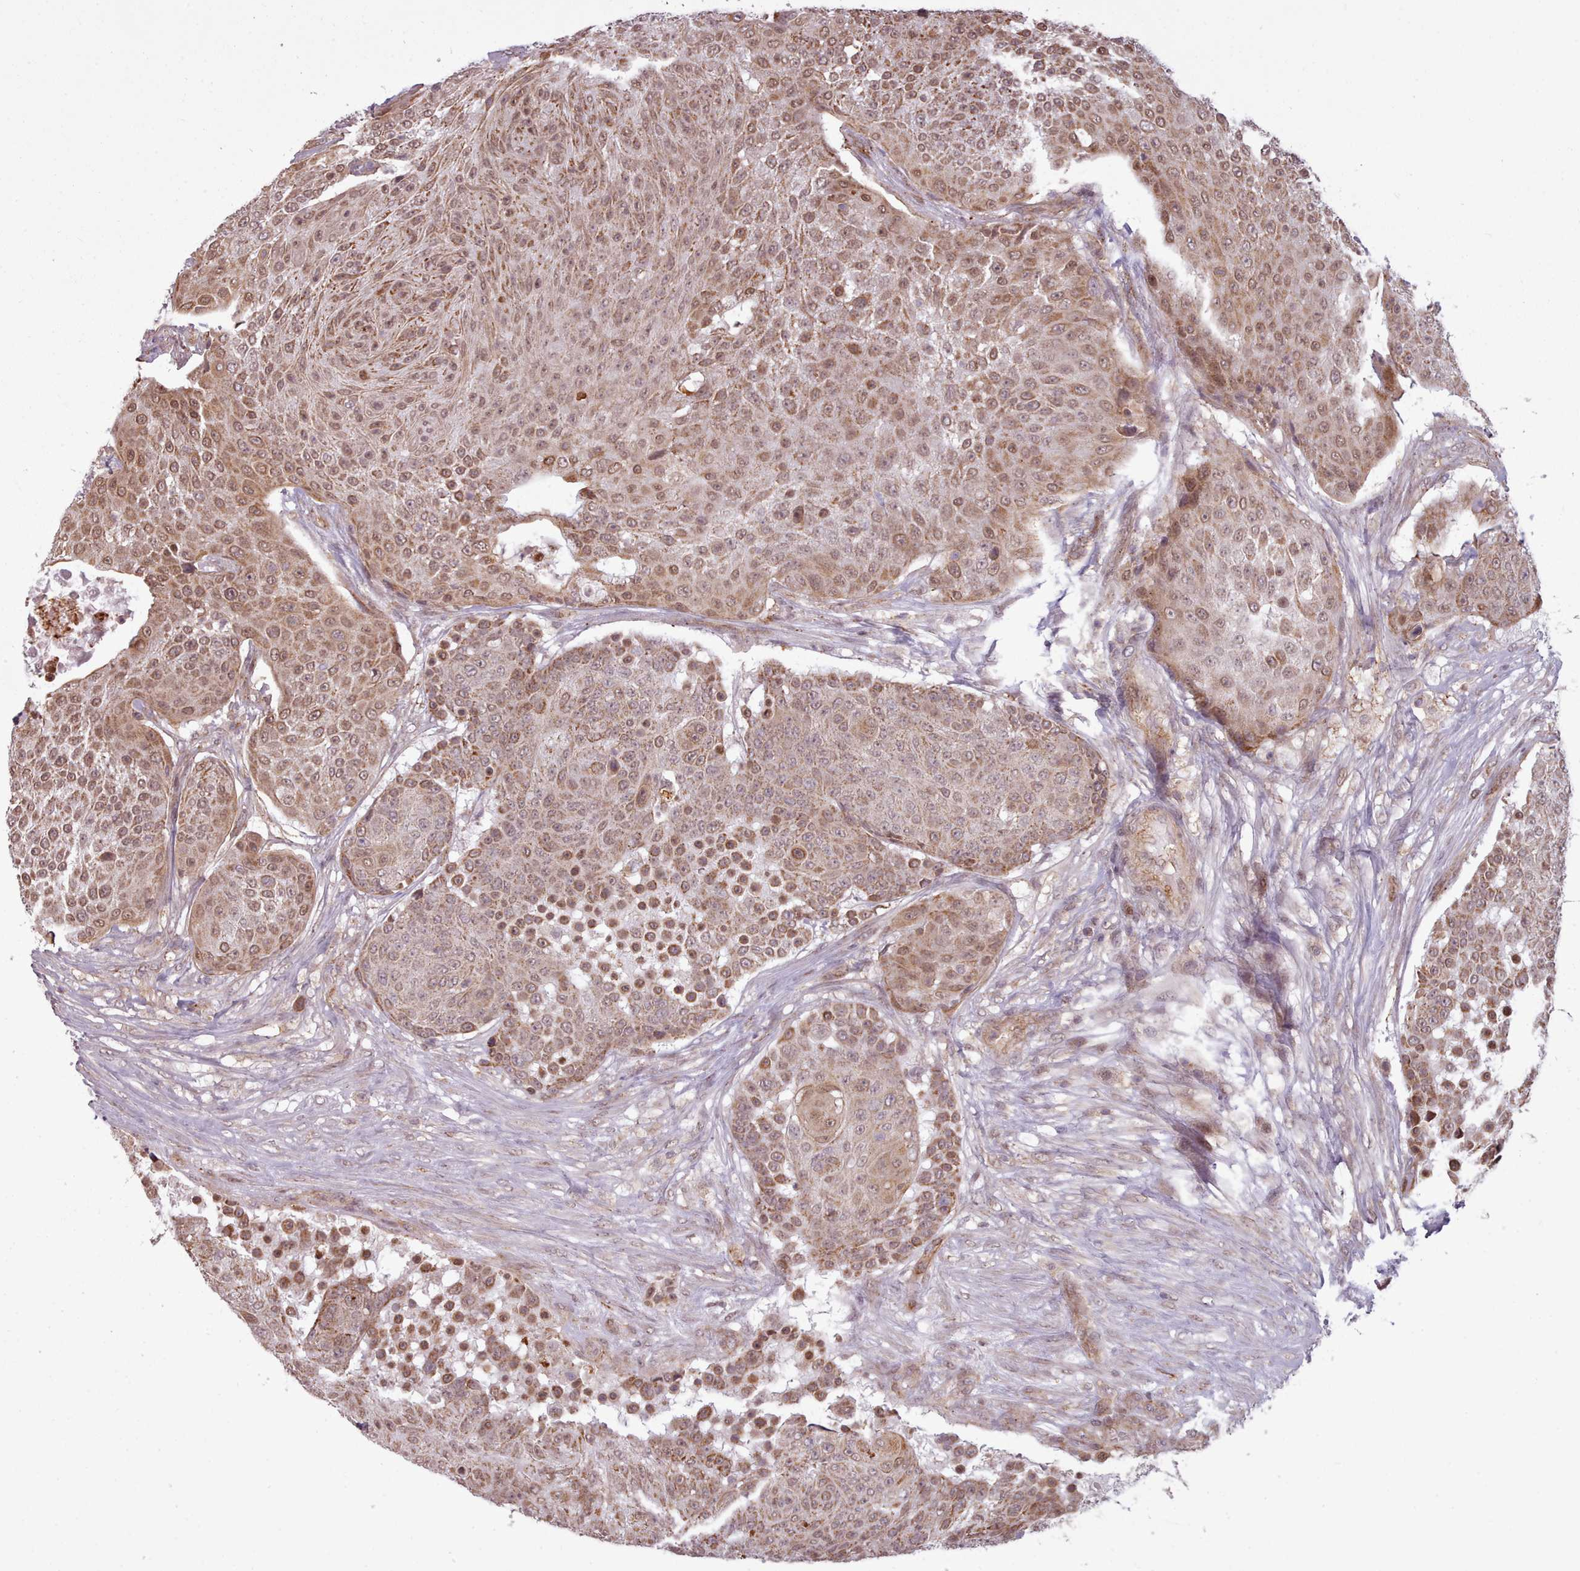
{"staining": {"intensity": "moderate", "quantity": ">75%", "location": "cytoplasmic/membranous,nuclear"}, "tissue": "urothelial cancer", "cell_type": "Tumor cells", "image_type": "cancer", "snomed": [{"axis": "morphology", "description": "Urothelial carcinoma, High grade"}, {"axis": "topography", "description": "Urinary bladder"}], "caption": "The immunohistochemical stain shows moderate cytoplasmic/membranous and nuclear staining in tumor cells of urothelial carcinoma (high-grade) tissue.", "gene": "ZMYM4", "patient": {"sex": "female", "age": 63}}